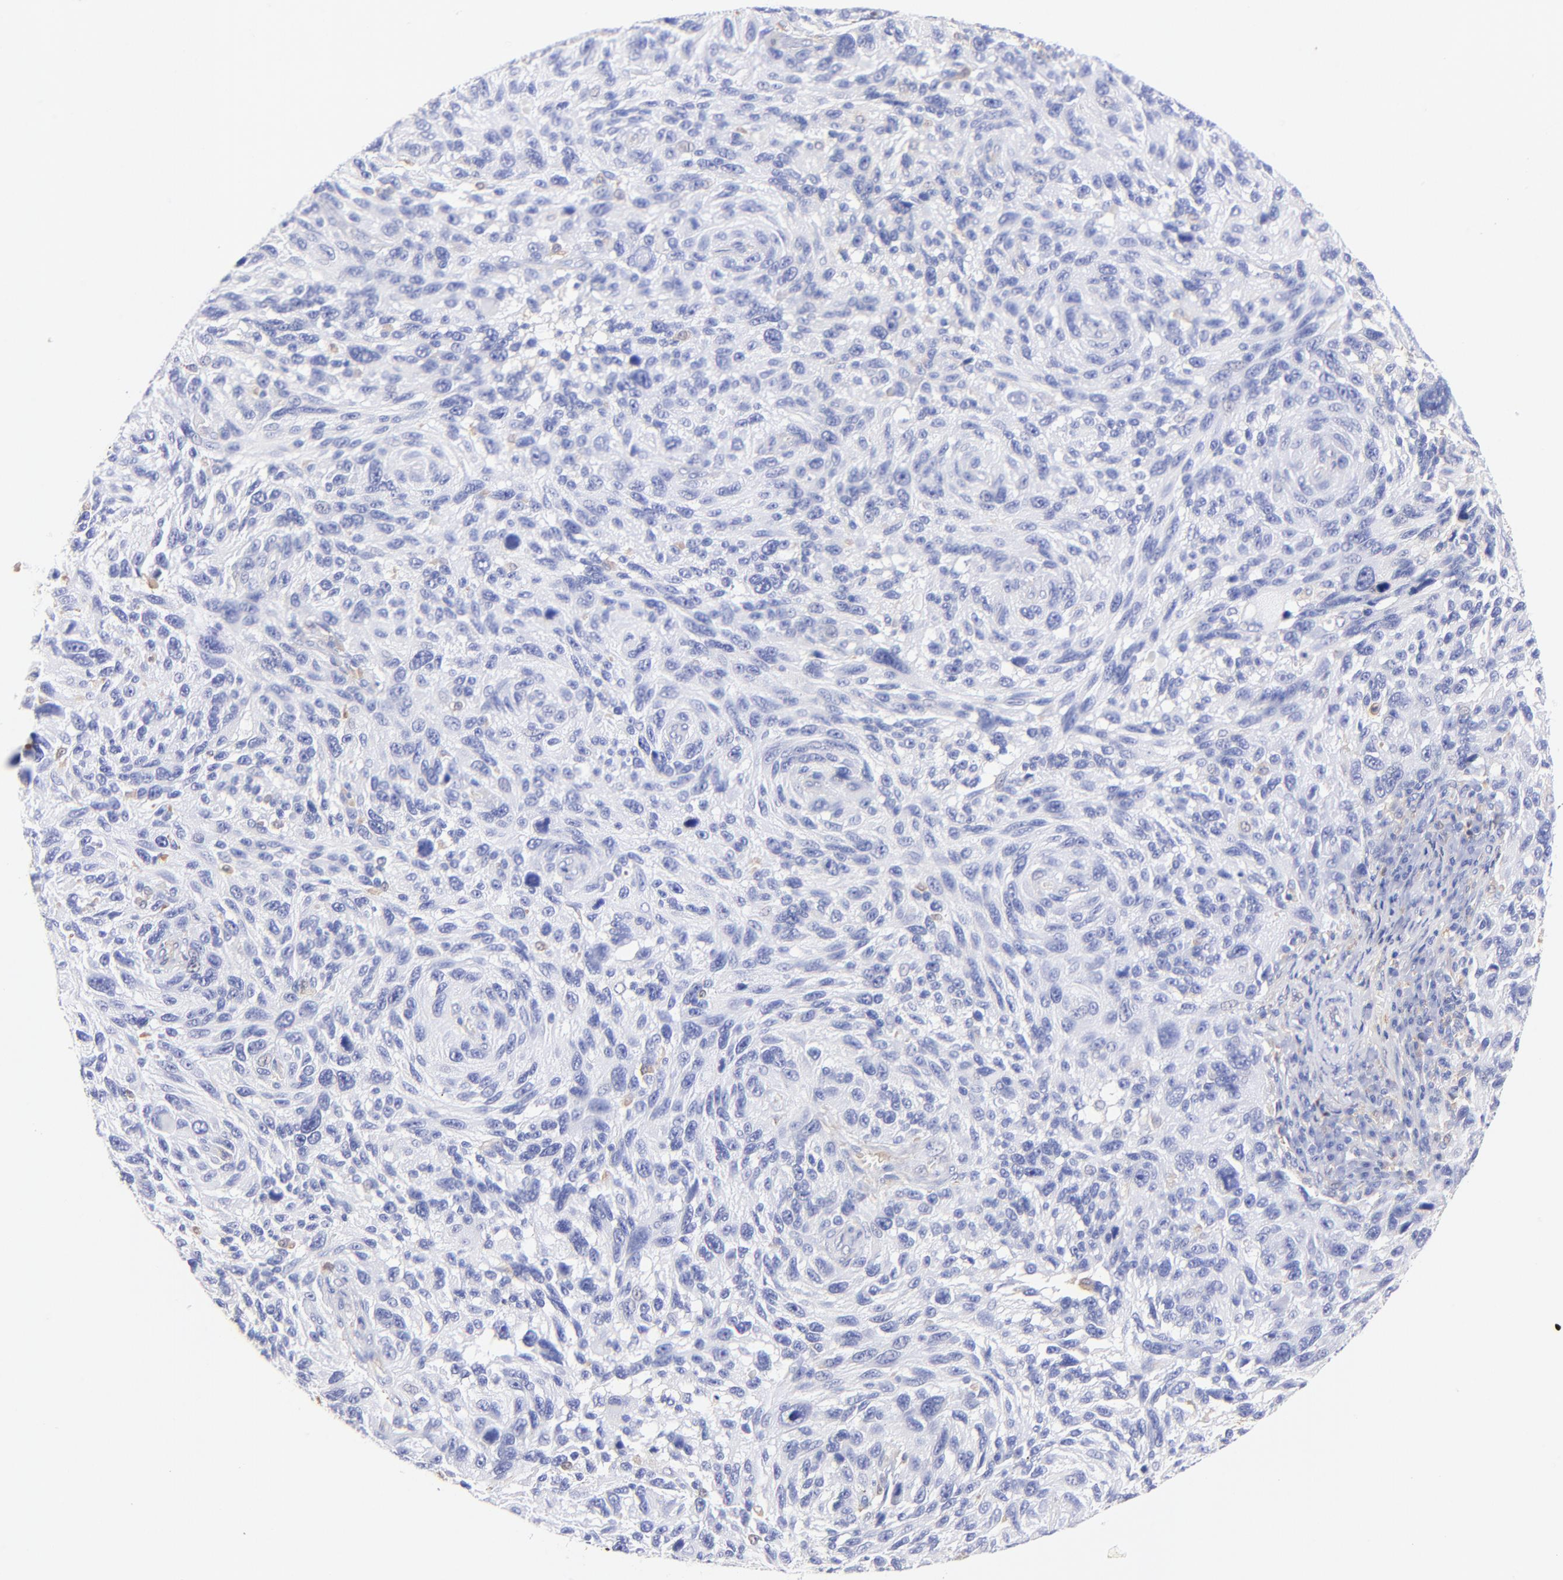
{"staining": {"intensity": "negative", "quantity": "none", "location": "none"}, "tissue": "melanoma", "cell_type": "Tumor cells", "image_type": "cancer", "snomed": [{"axis": "morphology", "description": "Malignant melanoma, NOS"}, {"axis": "topography", "description": "Skin"}], "caption": "High power microscopy image of an immunohistochemistry (IHC) histopathology image of melanoma, revealing no significant staining in tumor cells.", "gene": "ALDH1A1", "patient": {"sex": "male", "age": 53}}